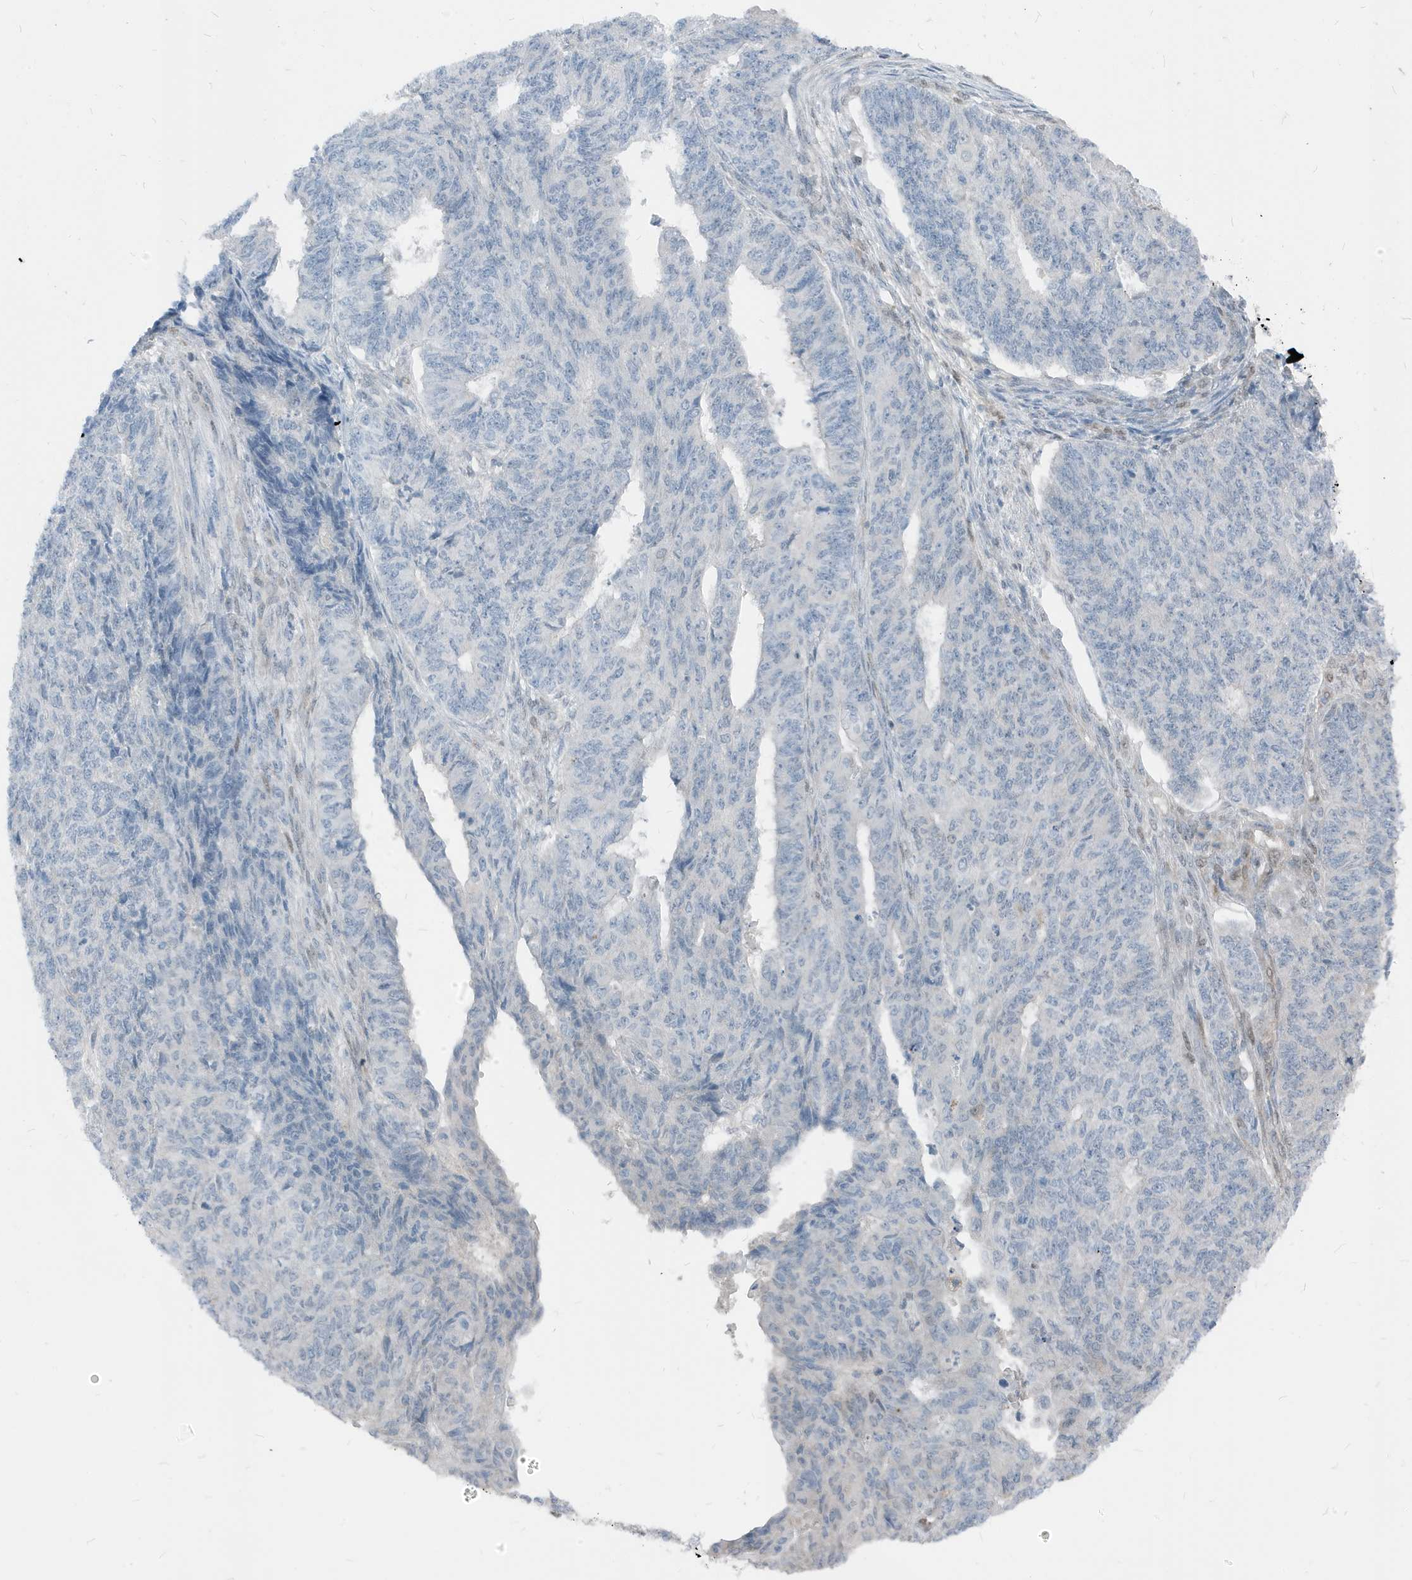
{"staining": {"intensity": "negative", "quantity": "none", "location": "none"}, "tissue": "endometrial cancer", "cell_type": "Tumor cells", "image_type": "cancer", "snomed": [{"axis": "morphology", "description": "Adenocarcinoma, NOS"}, {"axis": "topography", "description": "Endometrium"}], "caption": "IHC micrograph of endometrial cancer (adenocarcinoma) stained for a protein (brown), which shows no positivity in tumor cells. The staining is performed using DAB brown chromogen with nuclei counter-stained in using hematoxylin.", "gene": "NCOA7", "patient": {"sex": "female", "age": 32}}